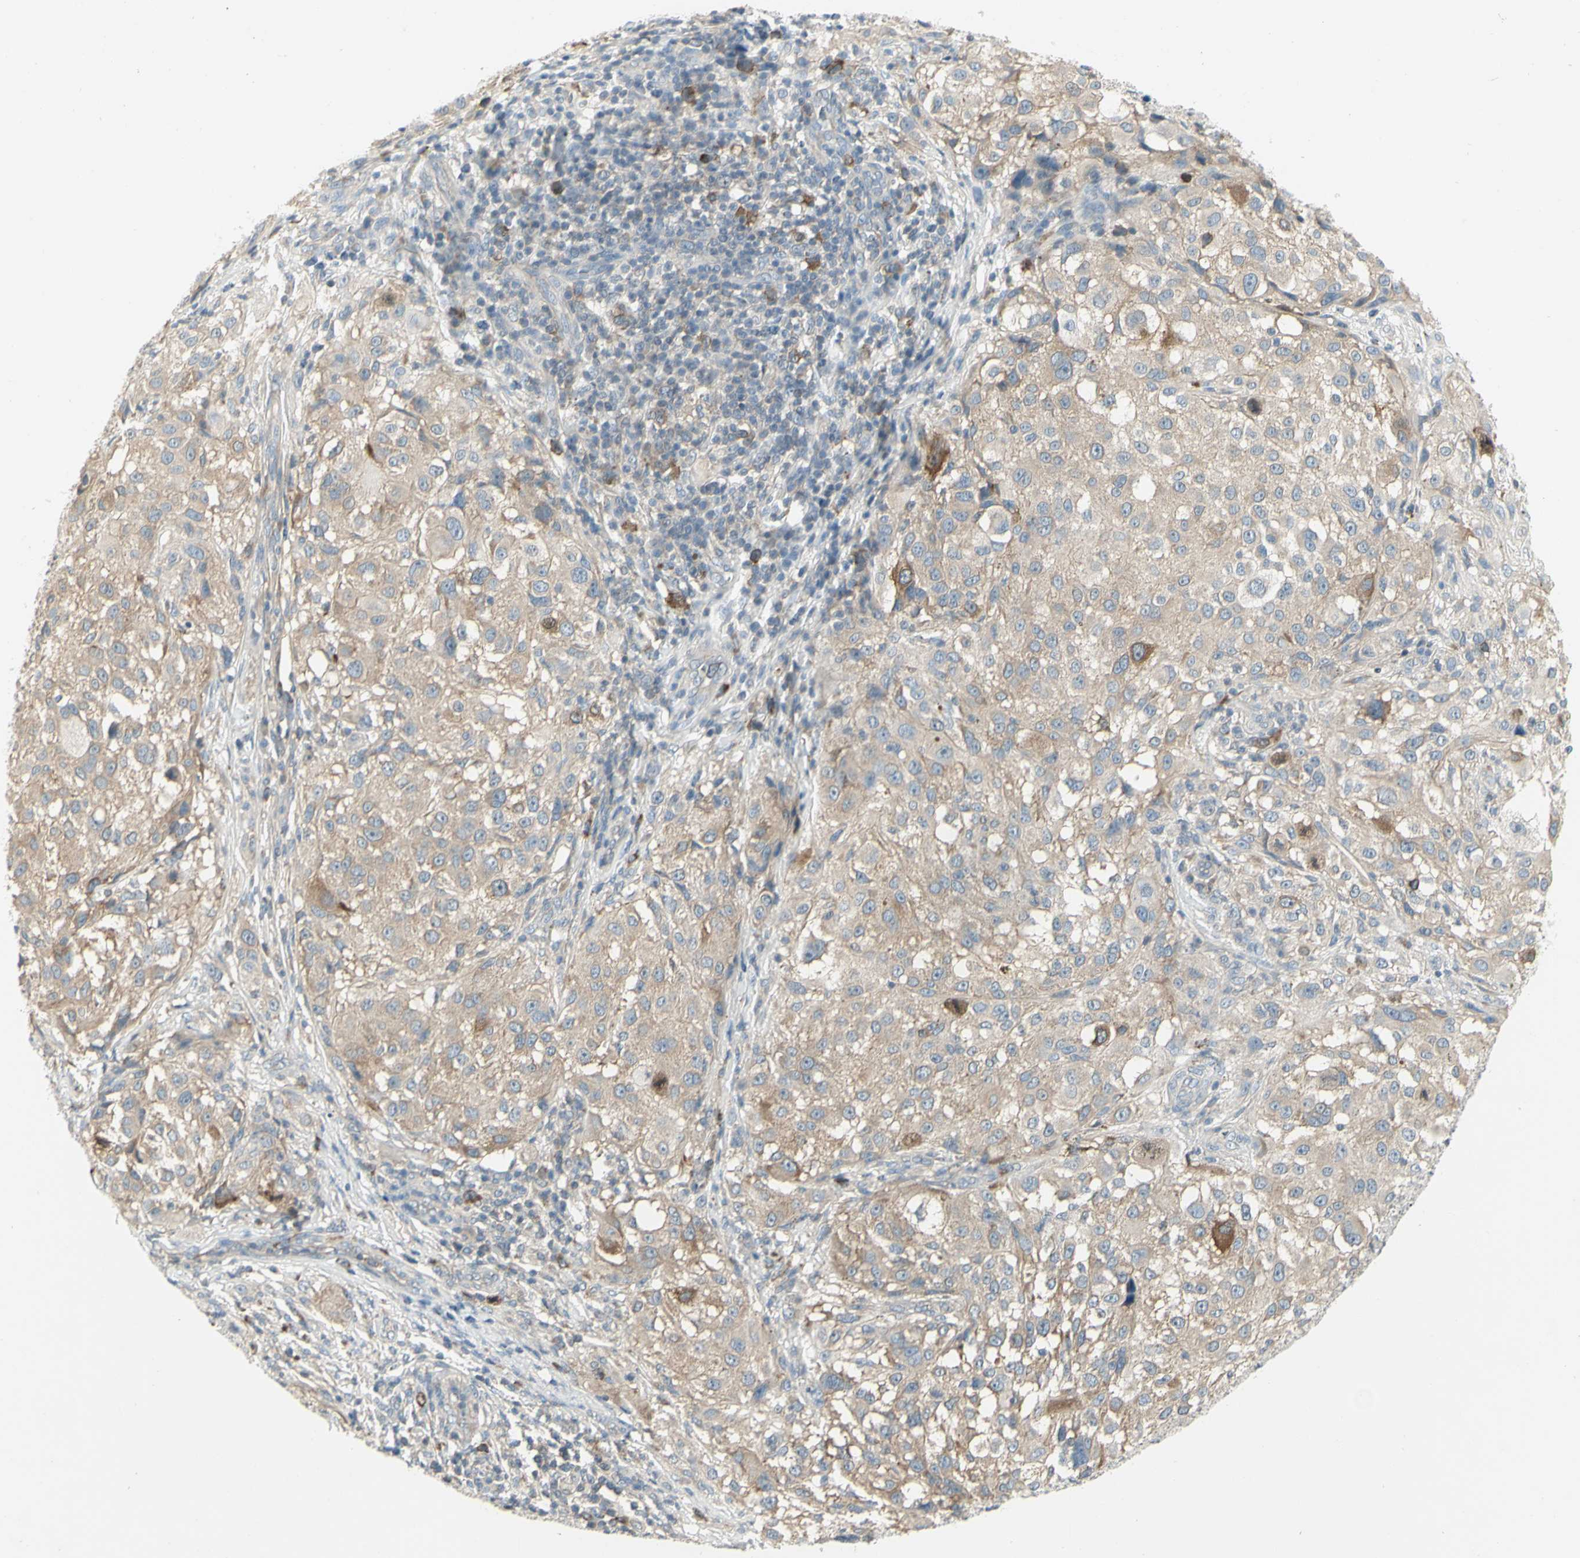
{"staining": {"intensity": "moderate", "quantity": "<25%", "location": "cytoplasmic/membranous"}, "tissue": "melanoma", "cell_type": "Tumor cells", "image_type": "cancer", "snomed": [{"axis": "morphology", "description": "Necrosis, NOS"}, {"axis": "morphology", "description": "Malignant melanoma, NOS"}, {"axis": "topography", "description": "Skin"}], "caption": "Protein positivity by immunohistochemistry (IHC) displays moderate cytoplasmic/membranous positivity in approximately <25% of tumor cells in melanoma.", "gene": "CCNB2", "patient": {"sex": "female", "age": 87}}